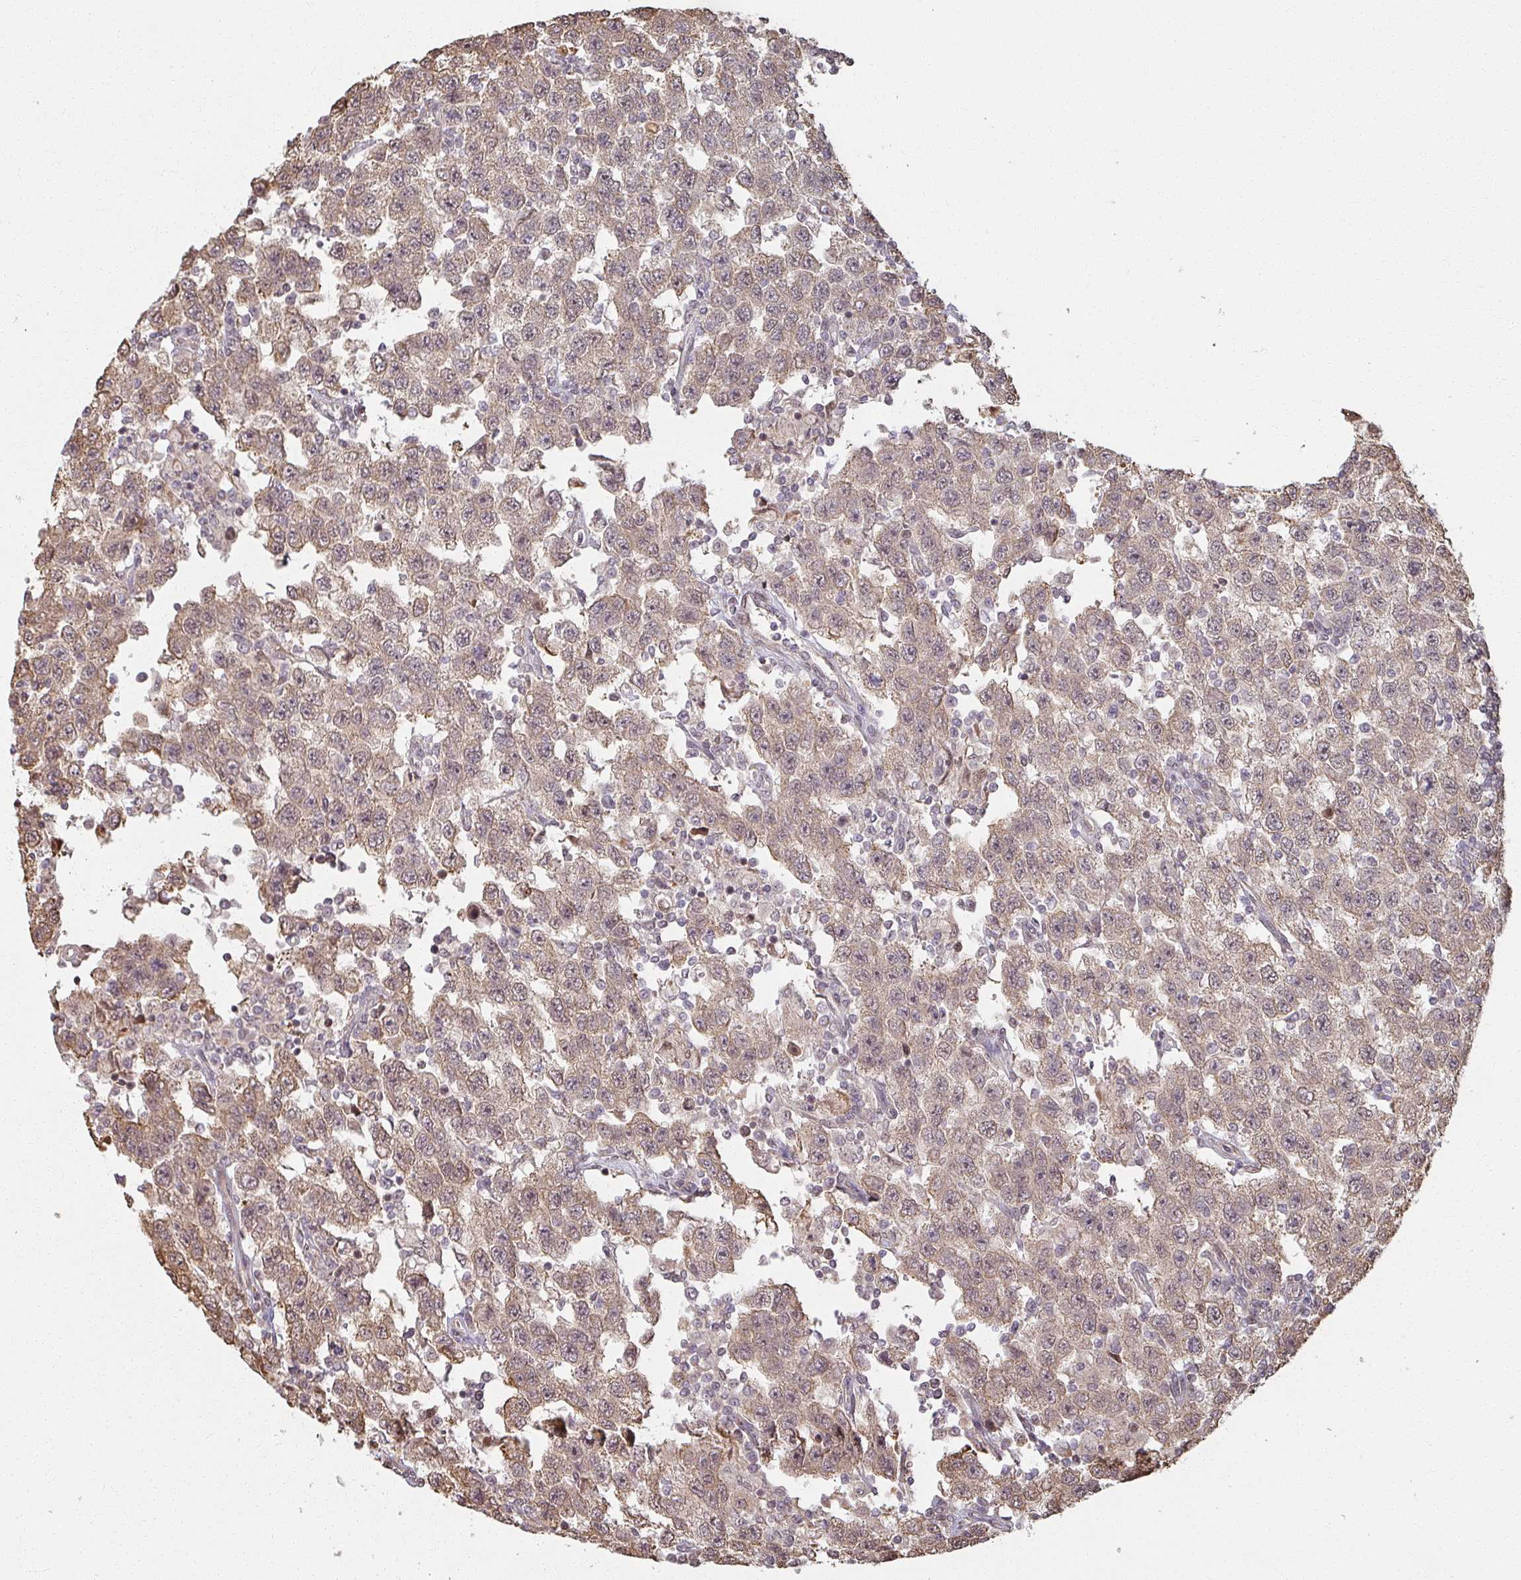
{"staining": {"intensity": "weak", "quantity": "25%-75%", "location": "cytoplasmic/membranous,nuclear"}, "tissue": "testis cancer", "cell_type": "Tumor cells", "image_type": "cancer", "snomed": [{"axis": "morphology", "description": "Seminoma, NOS"}, {"axis": "topography", "description": "Testis"}], "caption": "IHC of human testis cancer (seminoma) shows low levels of weak cytoplasmic/membranous and nuclear staining in about 25%-75% of tumor cells.", "gene": "MED19", "patient": {"sex": "male", "age": 41}}